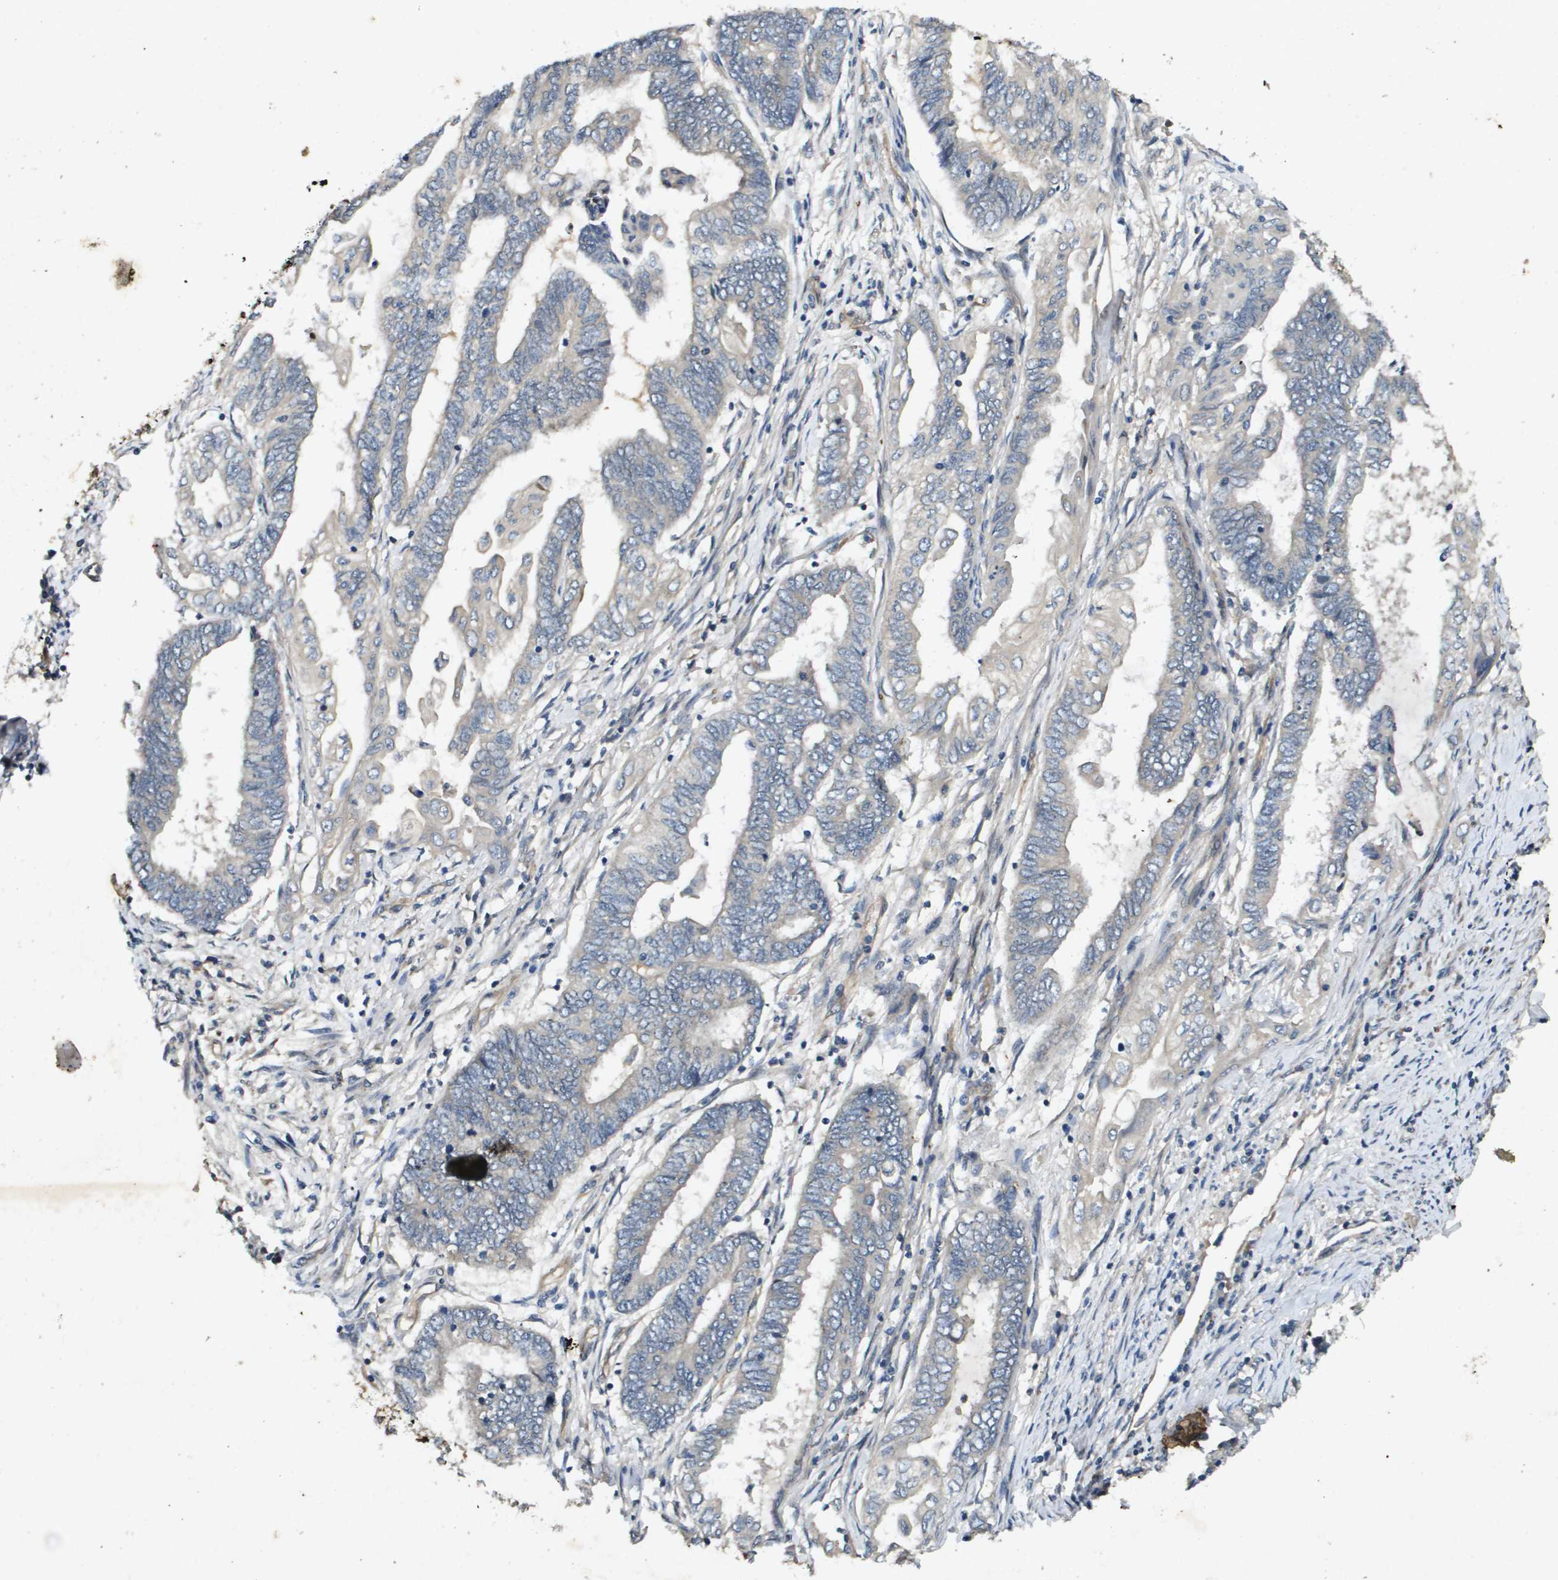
{"staining": {"intensity": "weak", "quantity": "<25%", "location": "cytoplasmic/membranous"}, "tissue": "endometrial cancer", "cell_type": "Tumor cells", "image_type": "cancer", "snomed": [{"axis": "morphology", "description": "Adenocarcinoma, NOS"}, {"axis": "topography", "description": "Uterus"}, {"axis": "topography", "description": "Endometrium"}], "caption": "The image reveals no staining of tumor cells in endometrial cancer.", "gene": "PGAP3", "patient": {"sex": "female", "age": 70}}